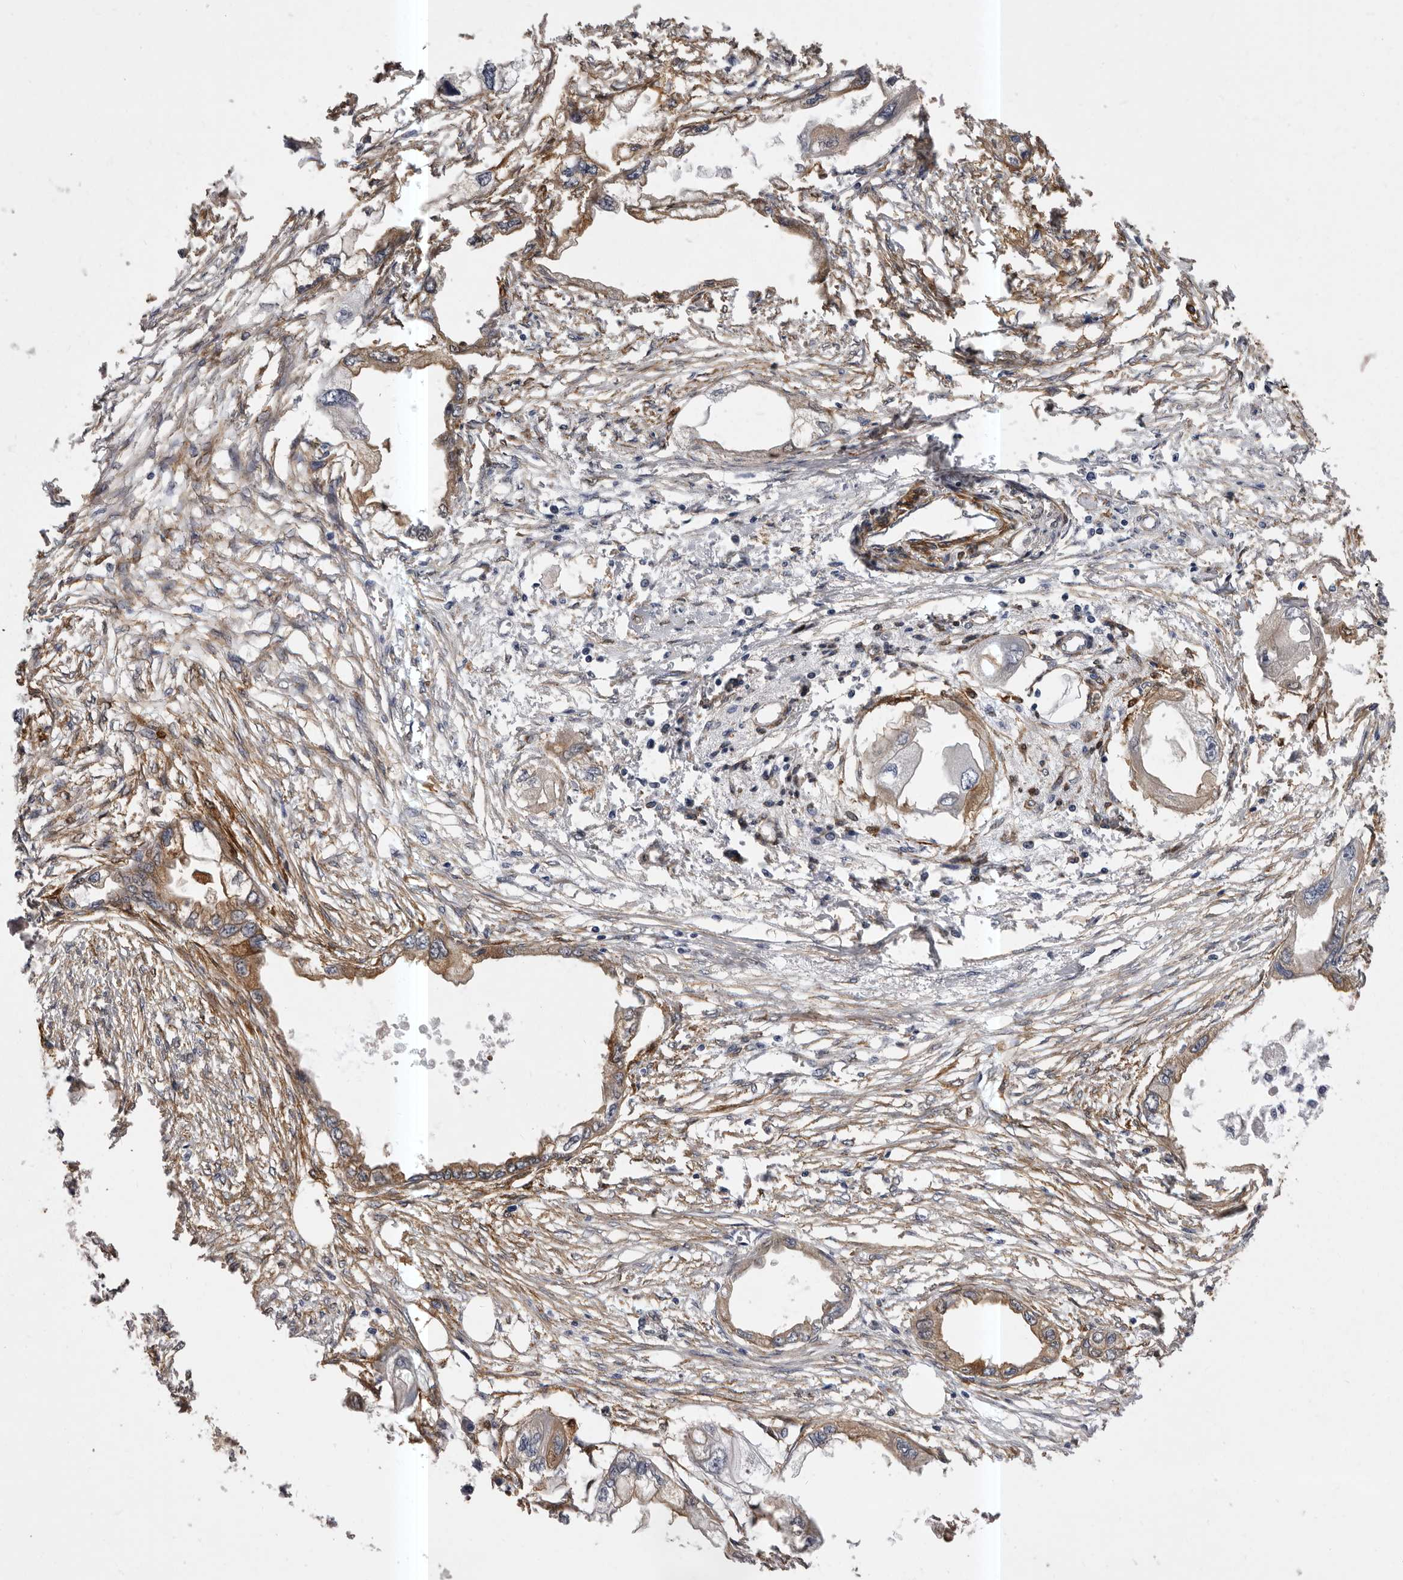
{"staining": {"intensity": "moderate", "quantity": "25%-75%", "location": "cytoplasmic/membranous"}, "tissue": "endometrial cancer", "cell_type": "Tumor cells", "image_type": "cancer", "snomed": [{"axis": "morphology", "description": "Adenocarcinoma, NOS"}, {"axis": "morphology", "description": "Adenocarcinoma, metastatic, NOS"}, {"axis": "topography", "description": "Adipose tissue"}, {"axis": "topography", "description": "Endometrium"}], "caption": "Moderate cytoplasmic/membranous protein expression is identified in about 25%-75% of tumor cells in metastatic adenocarcinoma (endometrial).", "gene": "ENAH", "patient": {"sex": "female", "age": 67}}